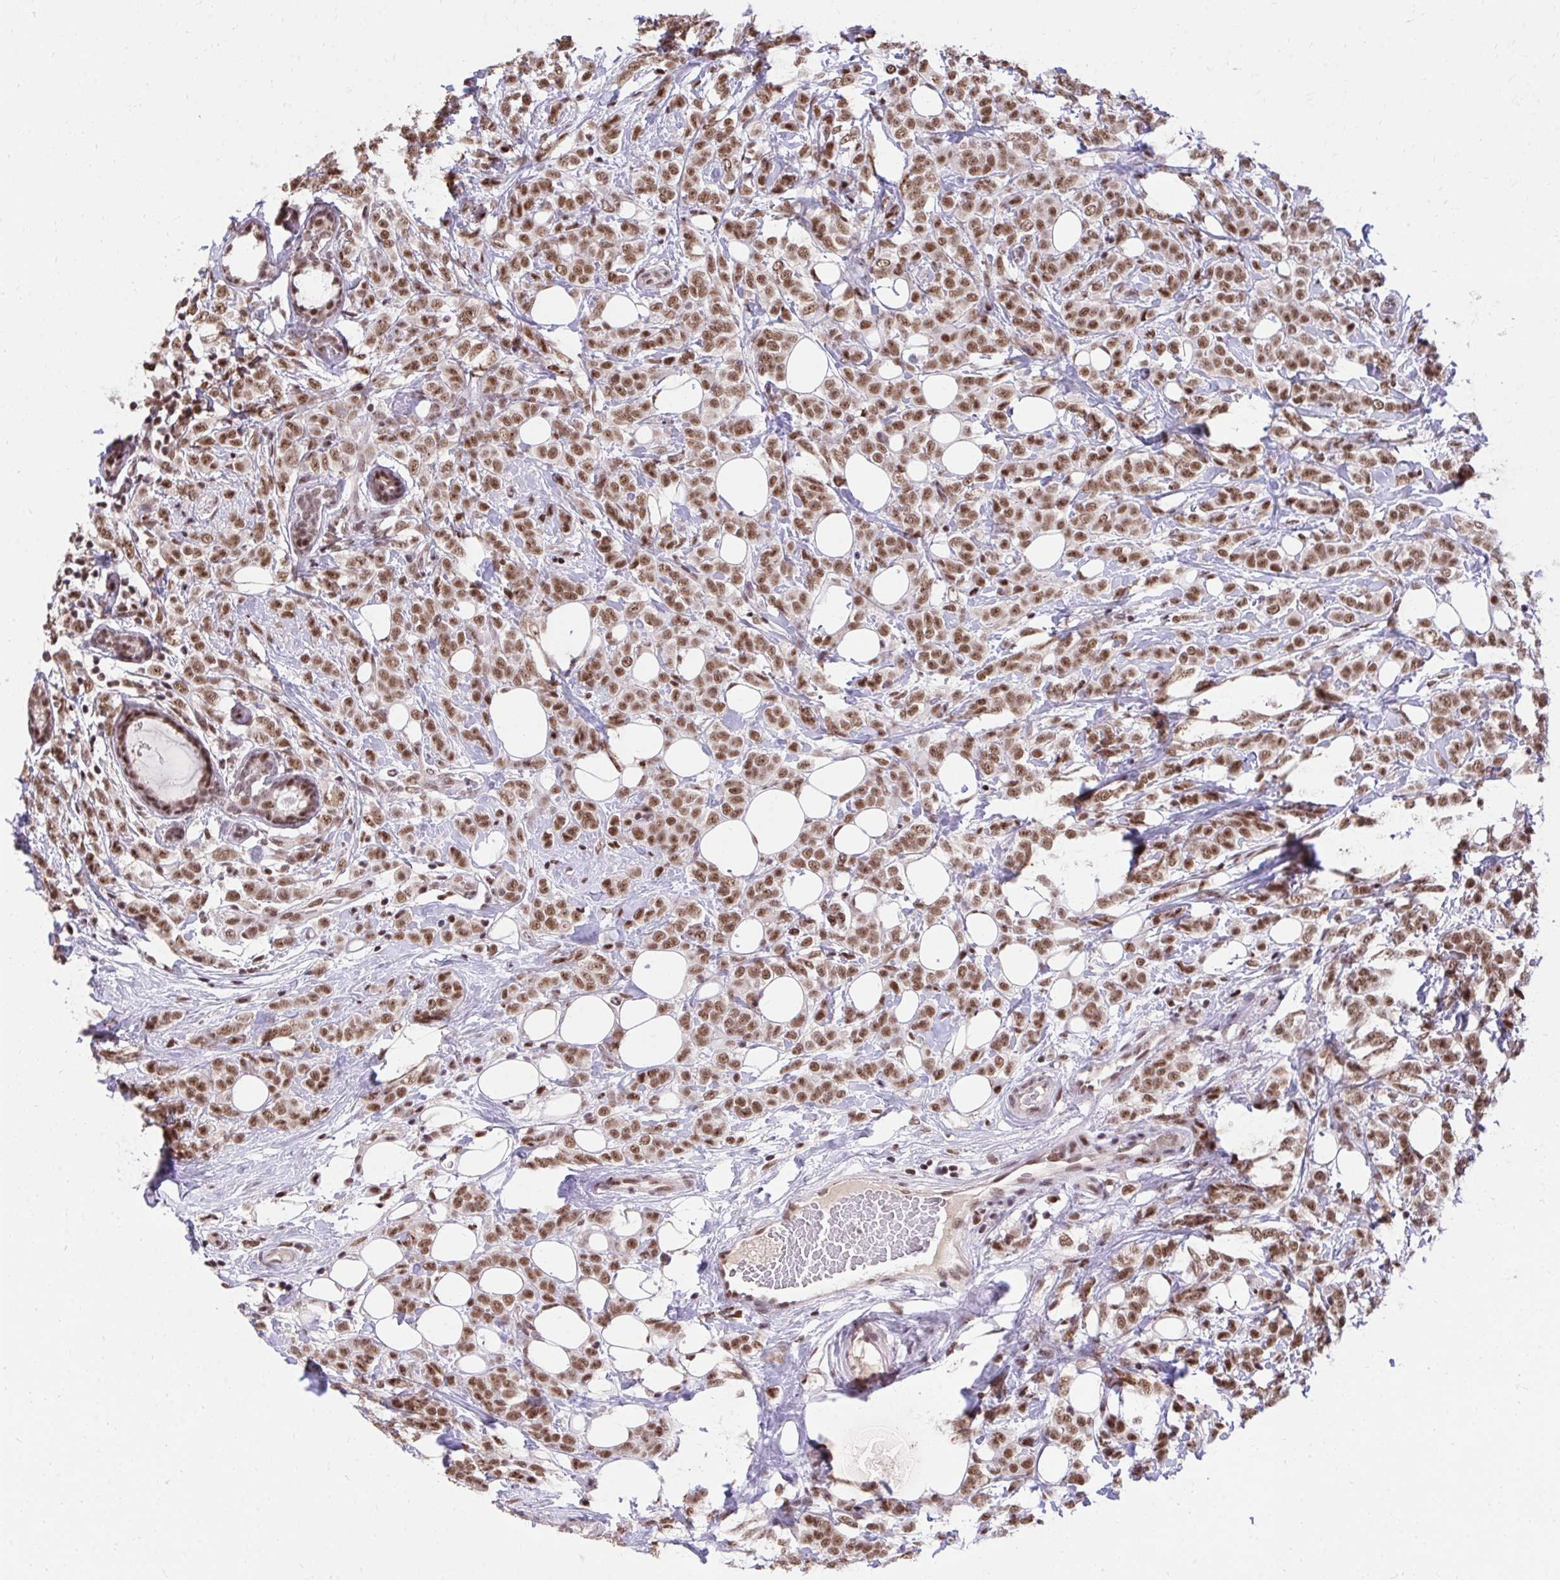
{"staining": {"intensity": "moderate", "quantity": ">75%", "location": "nuclear"}, "tissue": "breast cancer", "cell_type": "Tumor cells", "image_type": "cancer", "snomed": [{"axis": "morphology", "description": "Lobular carcinoma"}, {"axis": "topography", "description": "Breast"}], "caption": "The image exhibits immunohistochemical staining of breast cancer. There is moderate nuclear staining is appreciated in about >75% of tumor cells.", "gene": "SYNE4", "patient": {"sex": "female", "age": 49}}